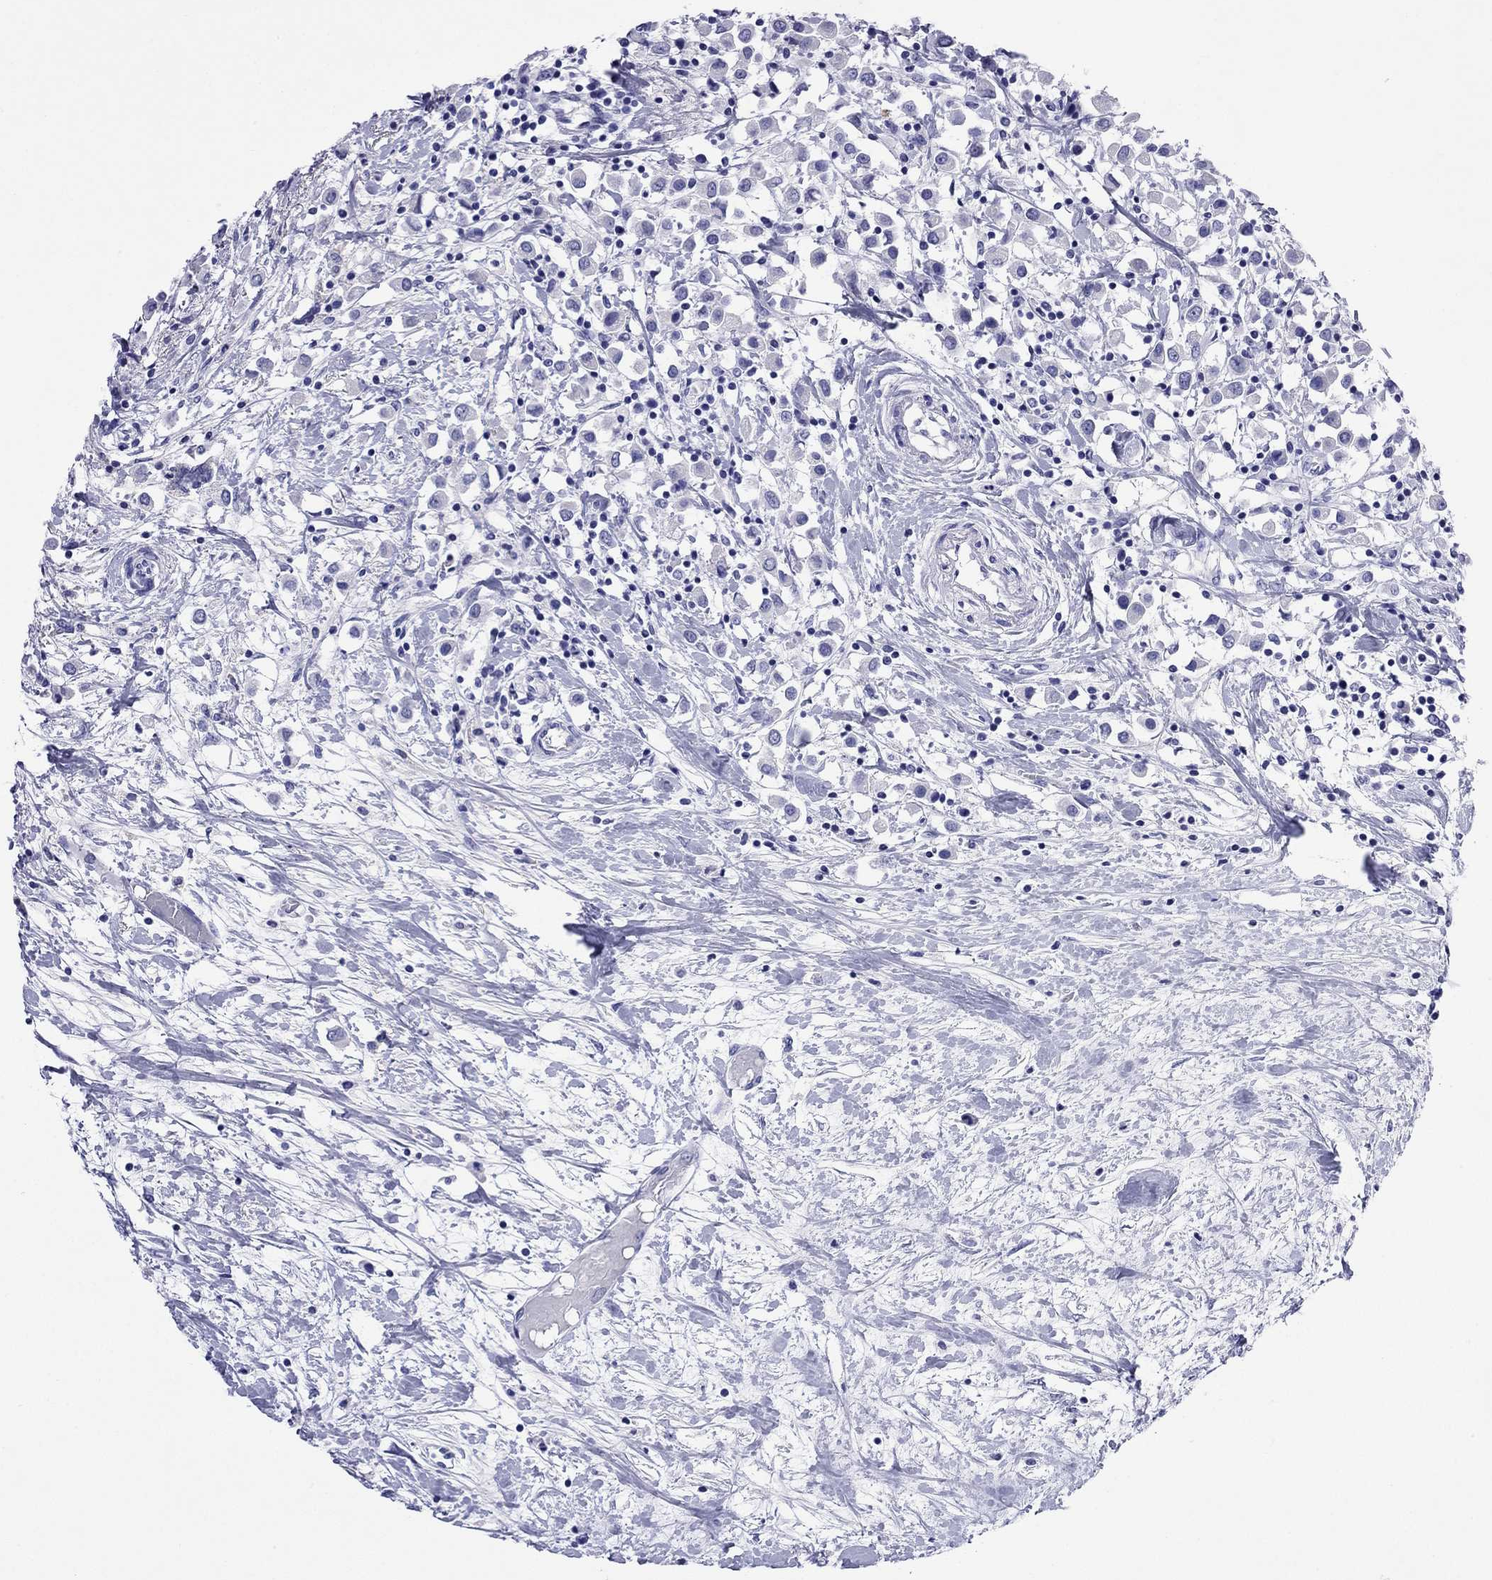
{"staining": {"intensity": "negative", "quantity": "none", "location": "none"}, "tissue": "breast cancer", "cell_type": "Tumor cells", "image_type": "cancer", "snomed": [{"axis": "morphology", "description": "Duct carcinoma"}, {"axis": "topography", "description": "Breast"}], "caption": "Immunohistochemical staining of human invasive ductal carcinoma (breast) displays no significant expression in tumor cells.", "gene": "FIGLA", "patient": {"sex": "female", "age": 61}}